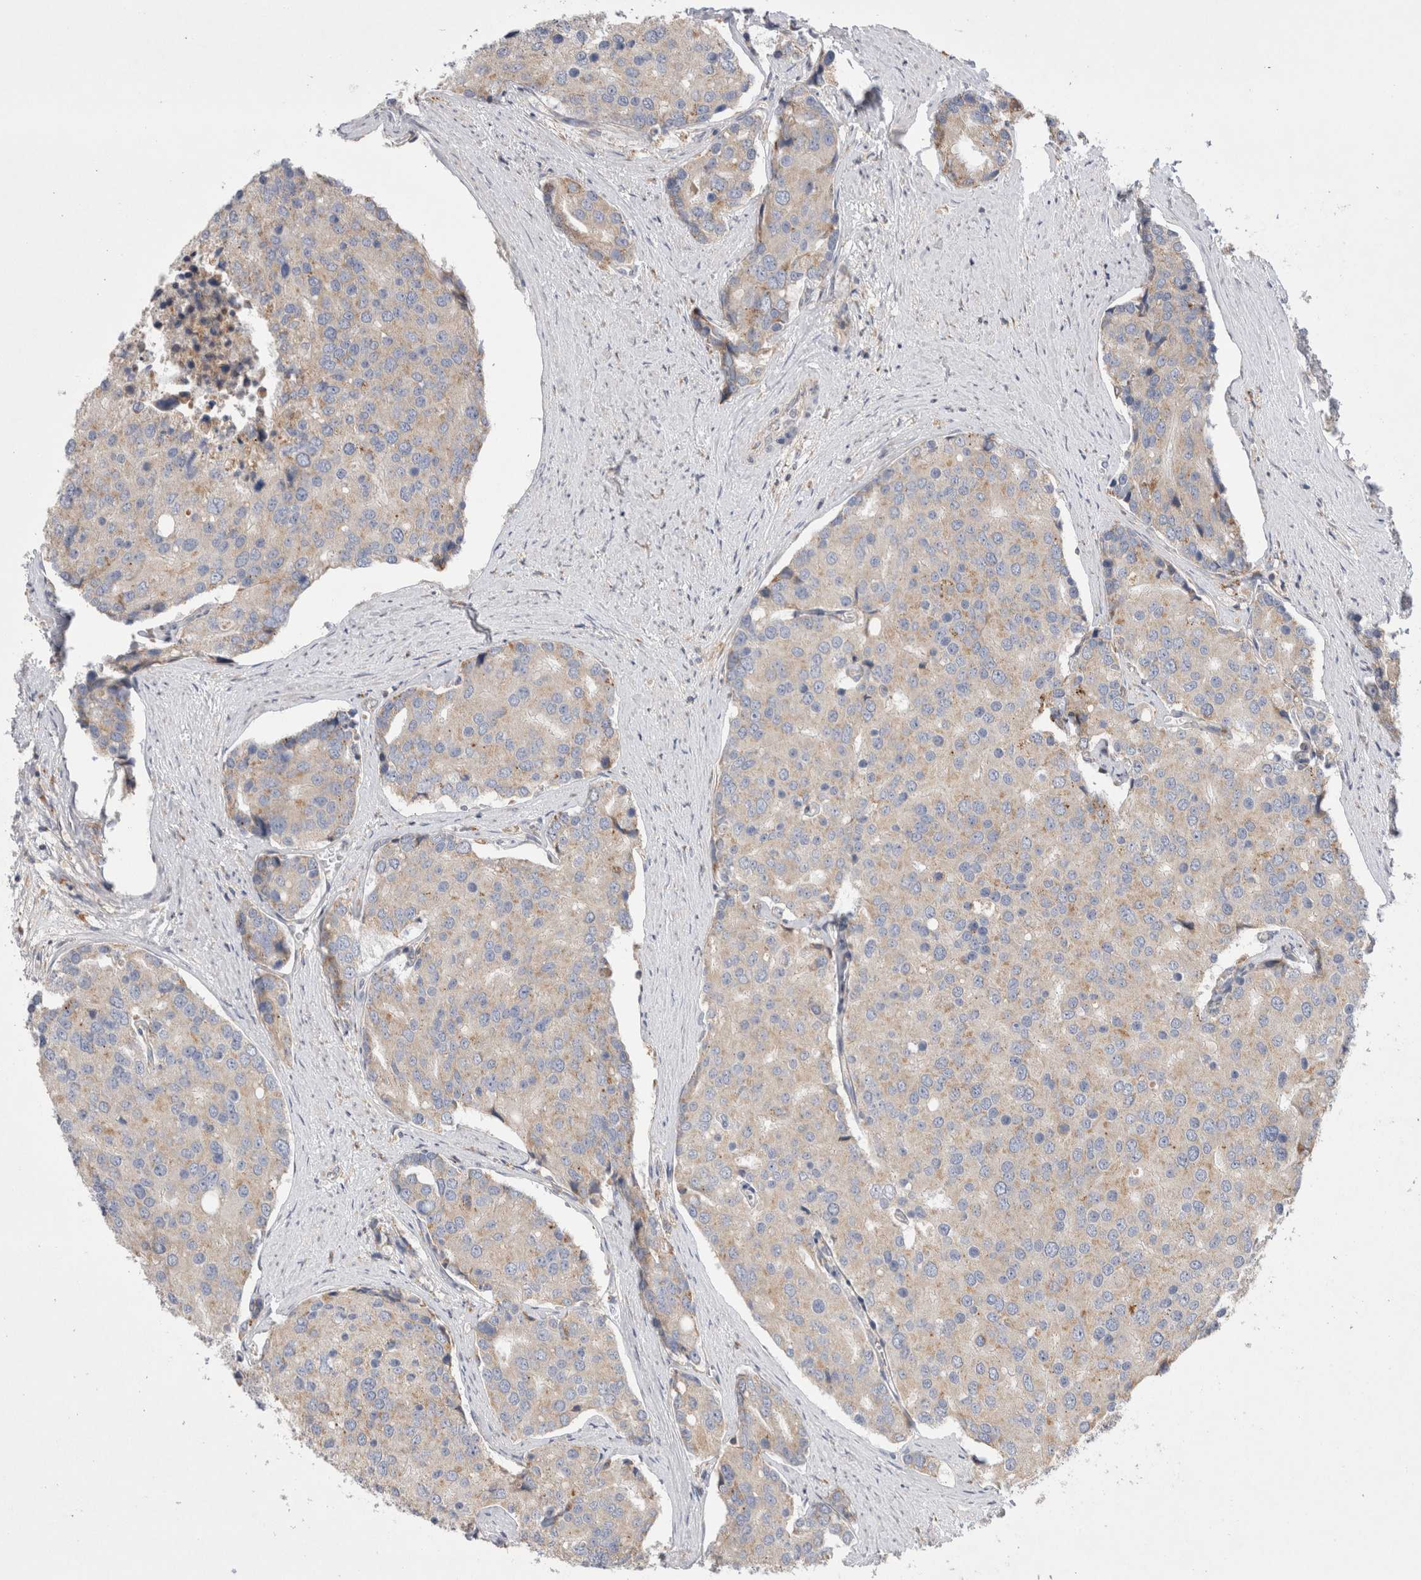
{"staining": {"intensity": "moderate", "quantity": "25%-75%", "location": "cytoplasmic/membranous"}, "tissue": "prostate cancer", "cell_type": "Tumor cells", "image_type": "cancer", "snomed": [{"axis": "morphology", "description": "Adenocarcinoma, High grade"}, {"axis": "topography", "description": "Prostate"}], "caption": "About 25%-75% of tumor cells in prostate cancer (high-grade adenocarcinoma) reveal moderate cytoplasmic/membranous protein positivity as visualized by brown immunohistochemical staining.", "gene": "TBC1D16", "patient": {"sex": "male", "age": 50}}